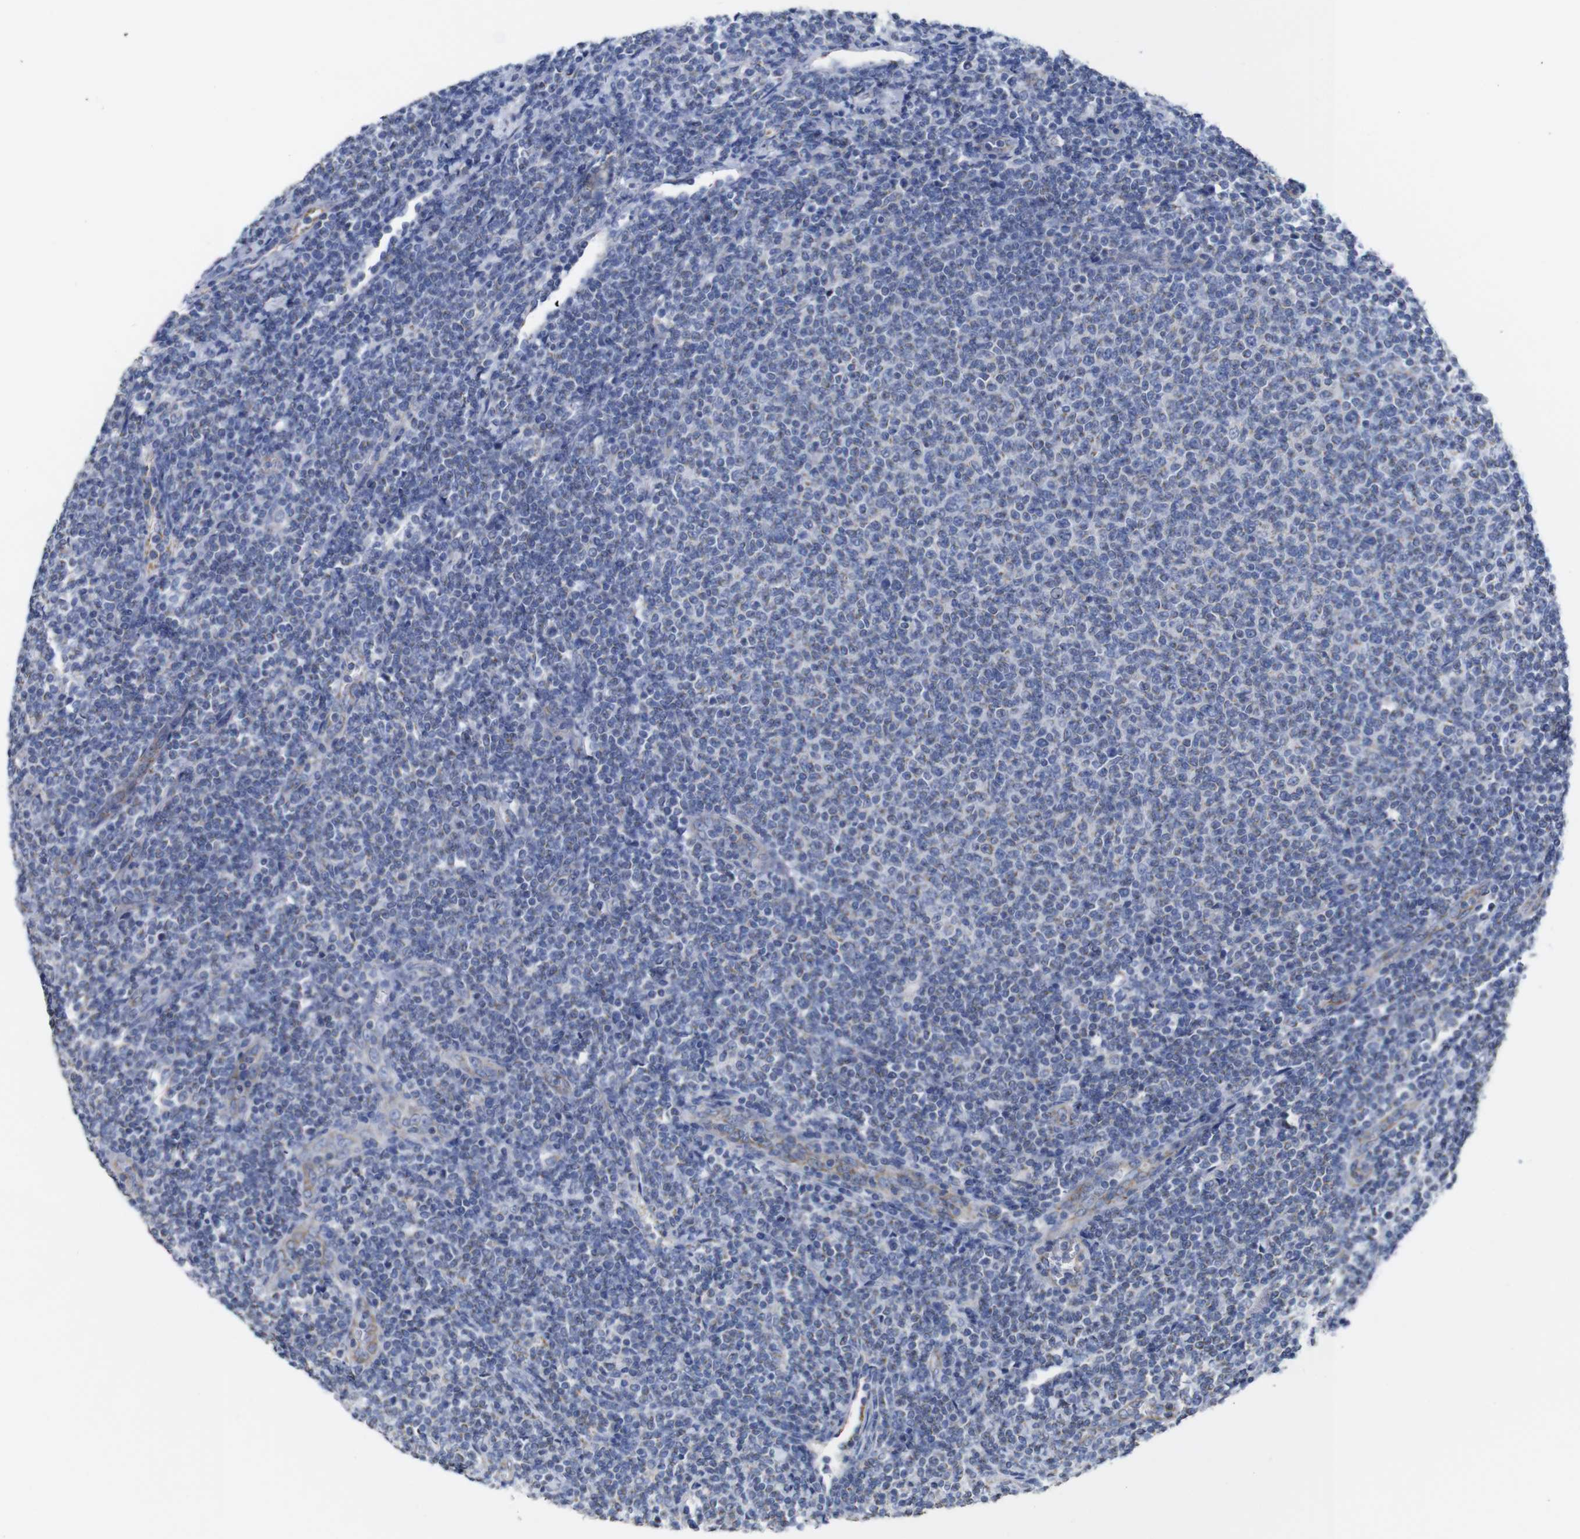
{"staining": {"intensity": "negative", "quantity": "none", "location": "none"}, "tissue": "lymphoma", "cell_type": "Tumor cells", "image_type": "cancer", "snomed": [{"axis": "morphology", "description": "Malignant lymphoma, non-Hodgkin's type, Low grade"}, {"axis": "topography", "description": "Lymph node"}], "caption": "DAB (3,3'-diaminobenzidine) immunohistochemical staining of lymphoma exhibits no significant expression in tumor cells.", "gene": "MAOA", "patient": {"sex": "male", "age": 66}}